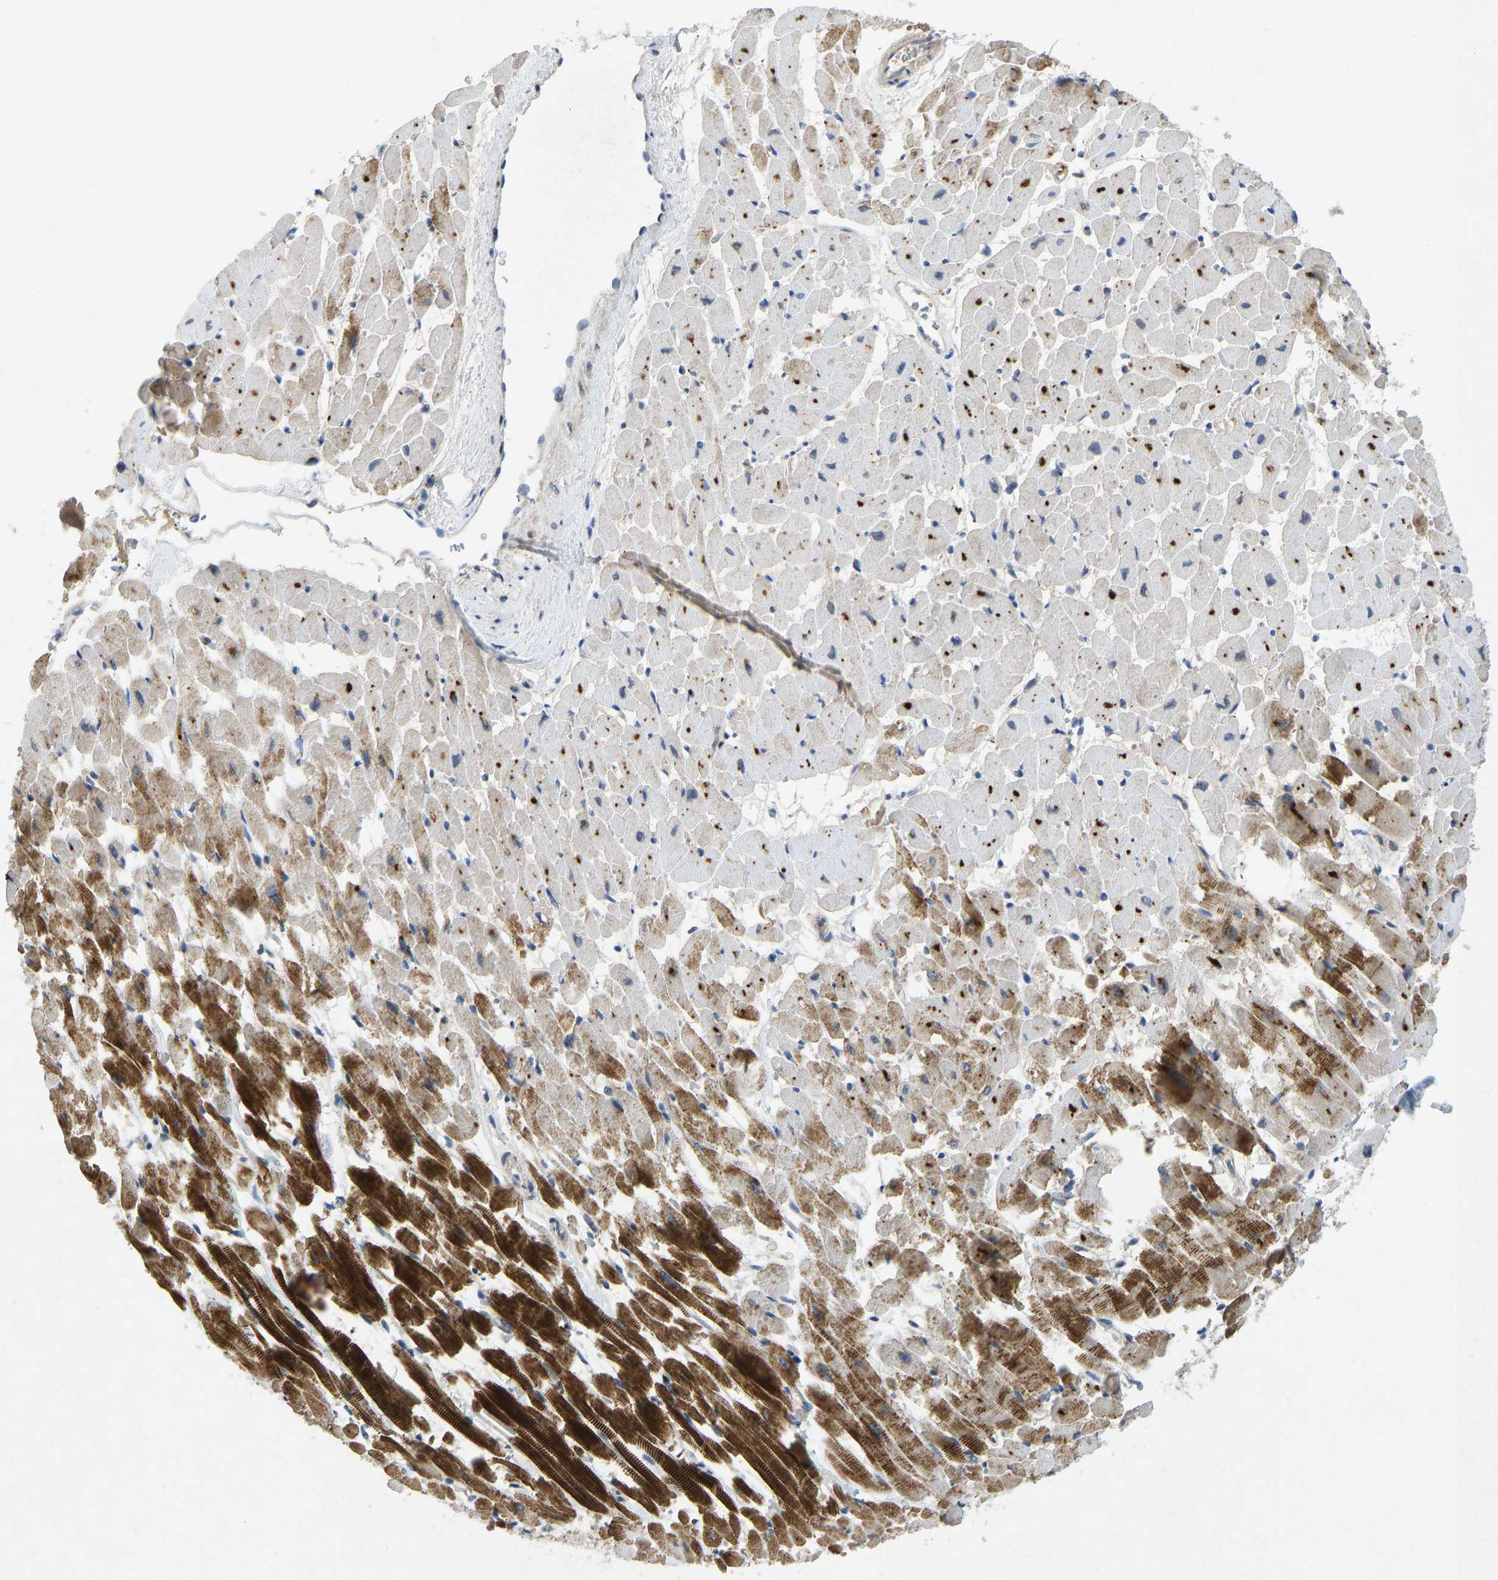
{"staining": {"intensity": "strong", "quantity": "25%-75%", "location": "cytoplasmic/membranous"}, "tissue": "heart muscle", "cell_type": "Cardiomyocytes", "image_type": "normal", "snomed": [{"axis": "morphology", "description": "Normal tissue, NOS"}, {"axis": "topography", "description": "Heart"}], "caption": "Immunohistochemistry (IHC) staining of benign heart muscle, which demonstrates high levels of strong cytoplasmic/membranous staining in approximately 25%-75% of cardiomyocytes indicating strong cytoplasmic/membranous protein staining. The staining was performed using DAB (3,3'-diaminobenzidine) (brown) for protein detection and nuclei were counterstained in hematoxylin (blue).", "gene": "PDE7A", "patient": {"sex": "male", "age": 45}}